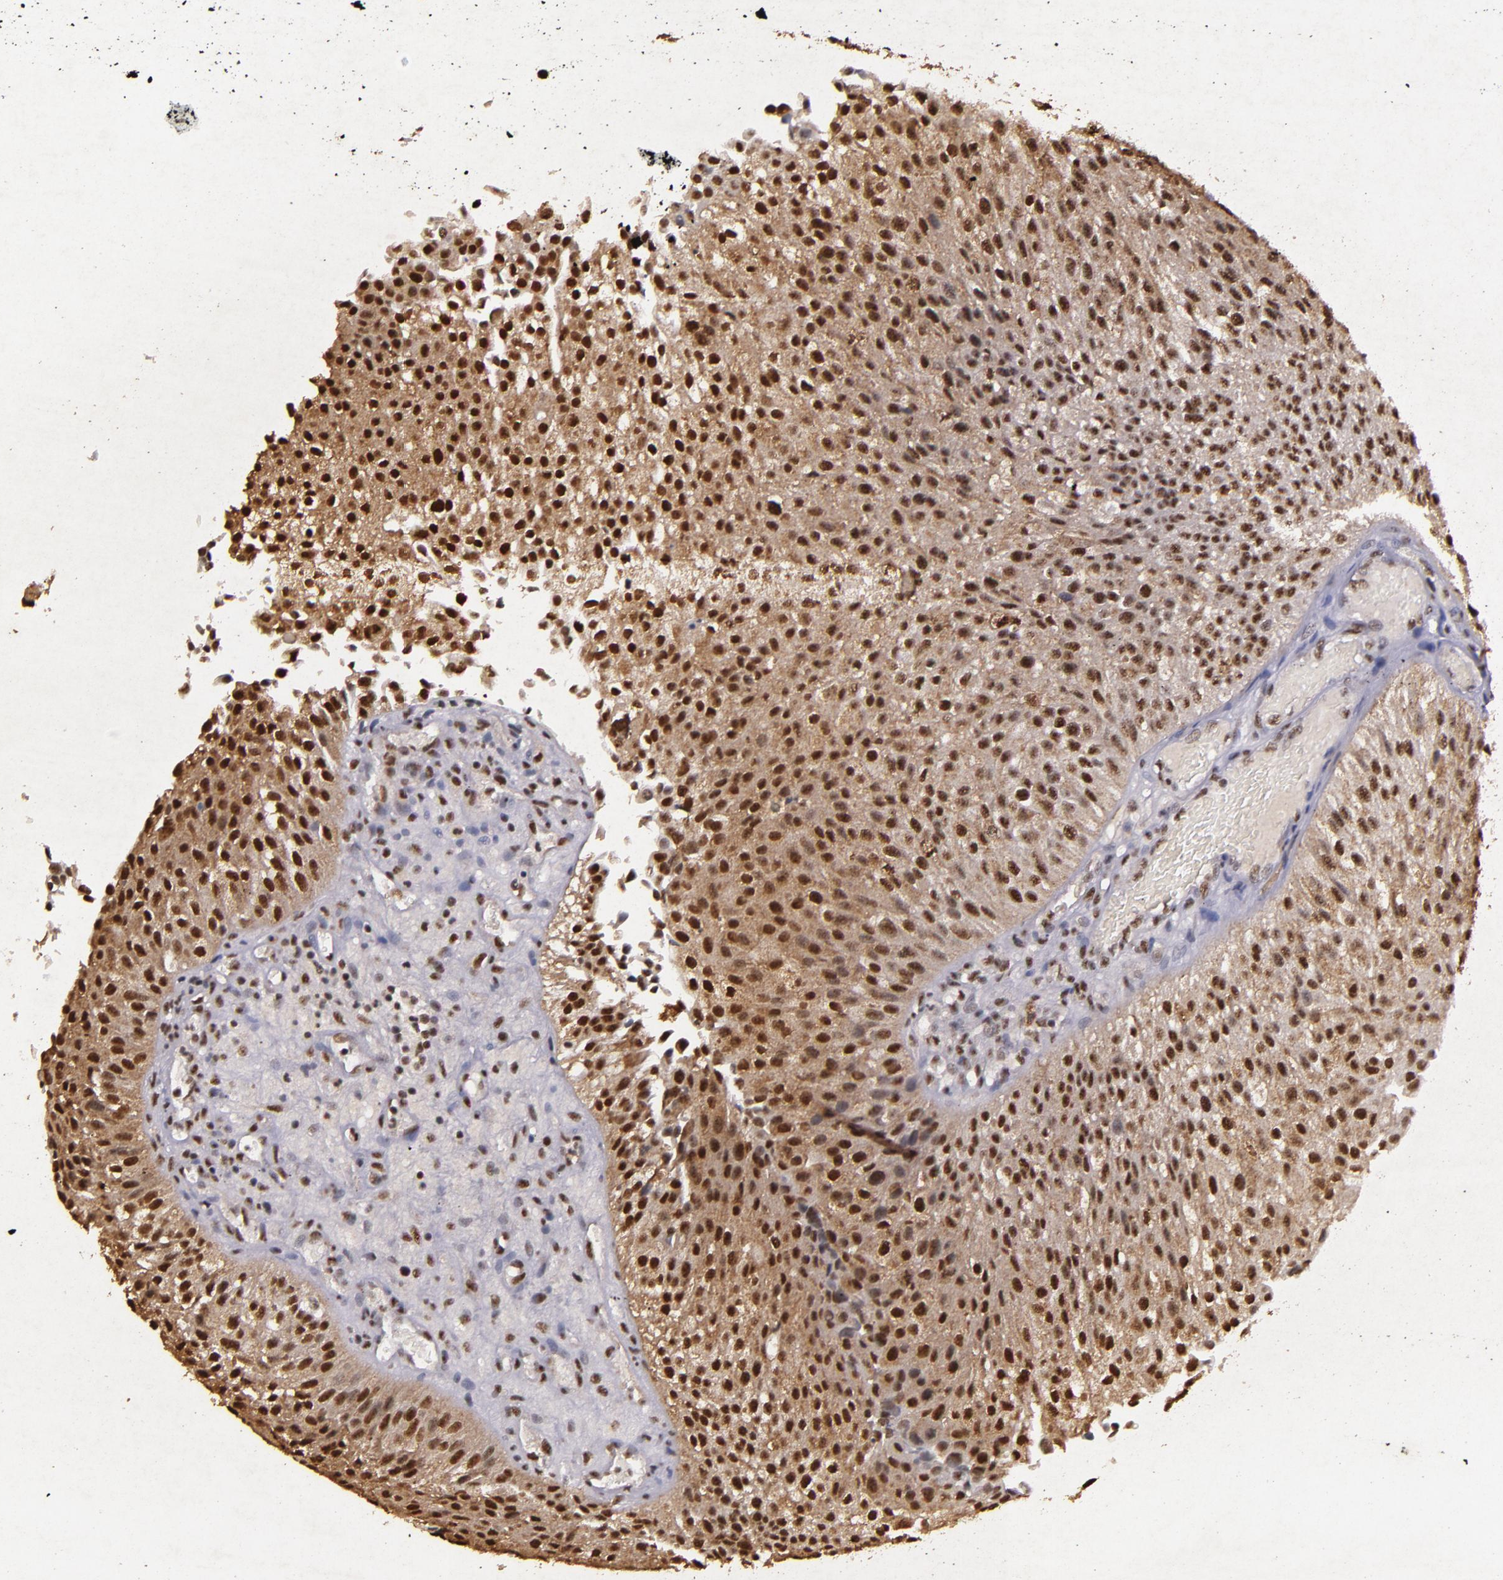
{"staining": {"intensity": "strong", "quantity": ">75%", "location": "cytoplasmic/membranous,nuclear"}, "tissue": "urothelial cancer", "cell_type": "Tumor cells", "image_type": "cancer", "snomed": [{"axis": "morphology", "description": "Urothelial carcinoma, Low grade"}, {"axis": "topography", "description": "Urinary bladder"}], "caption": "Protein staining demonstrates strong cytoplasmic/membranous and nuclear expression in approximately >75% of tumor cells in urothelial cancer.", "gene": "CBX3", "patient": {"sex": "female", "age": 89}}